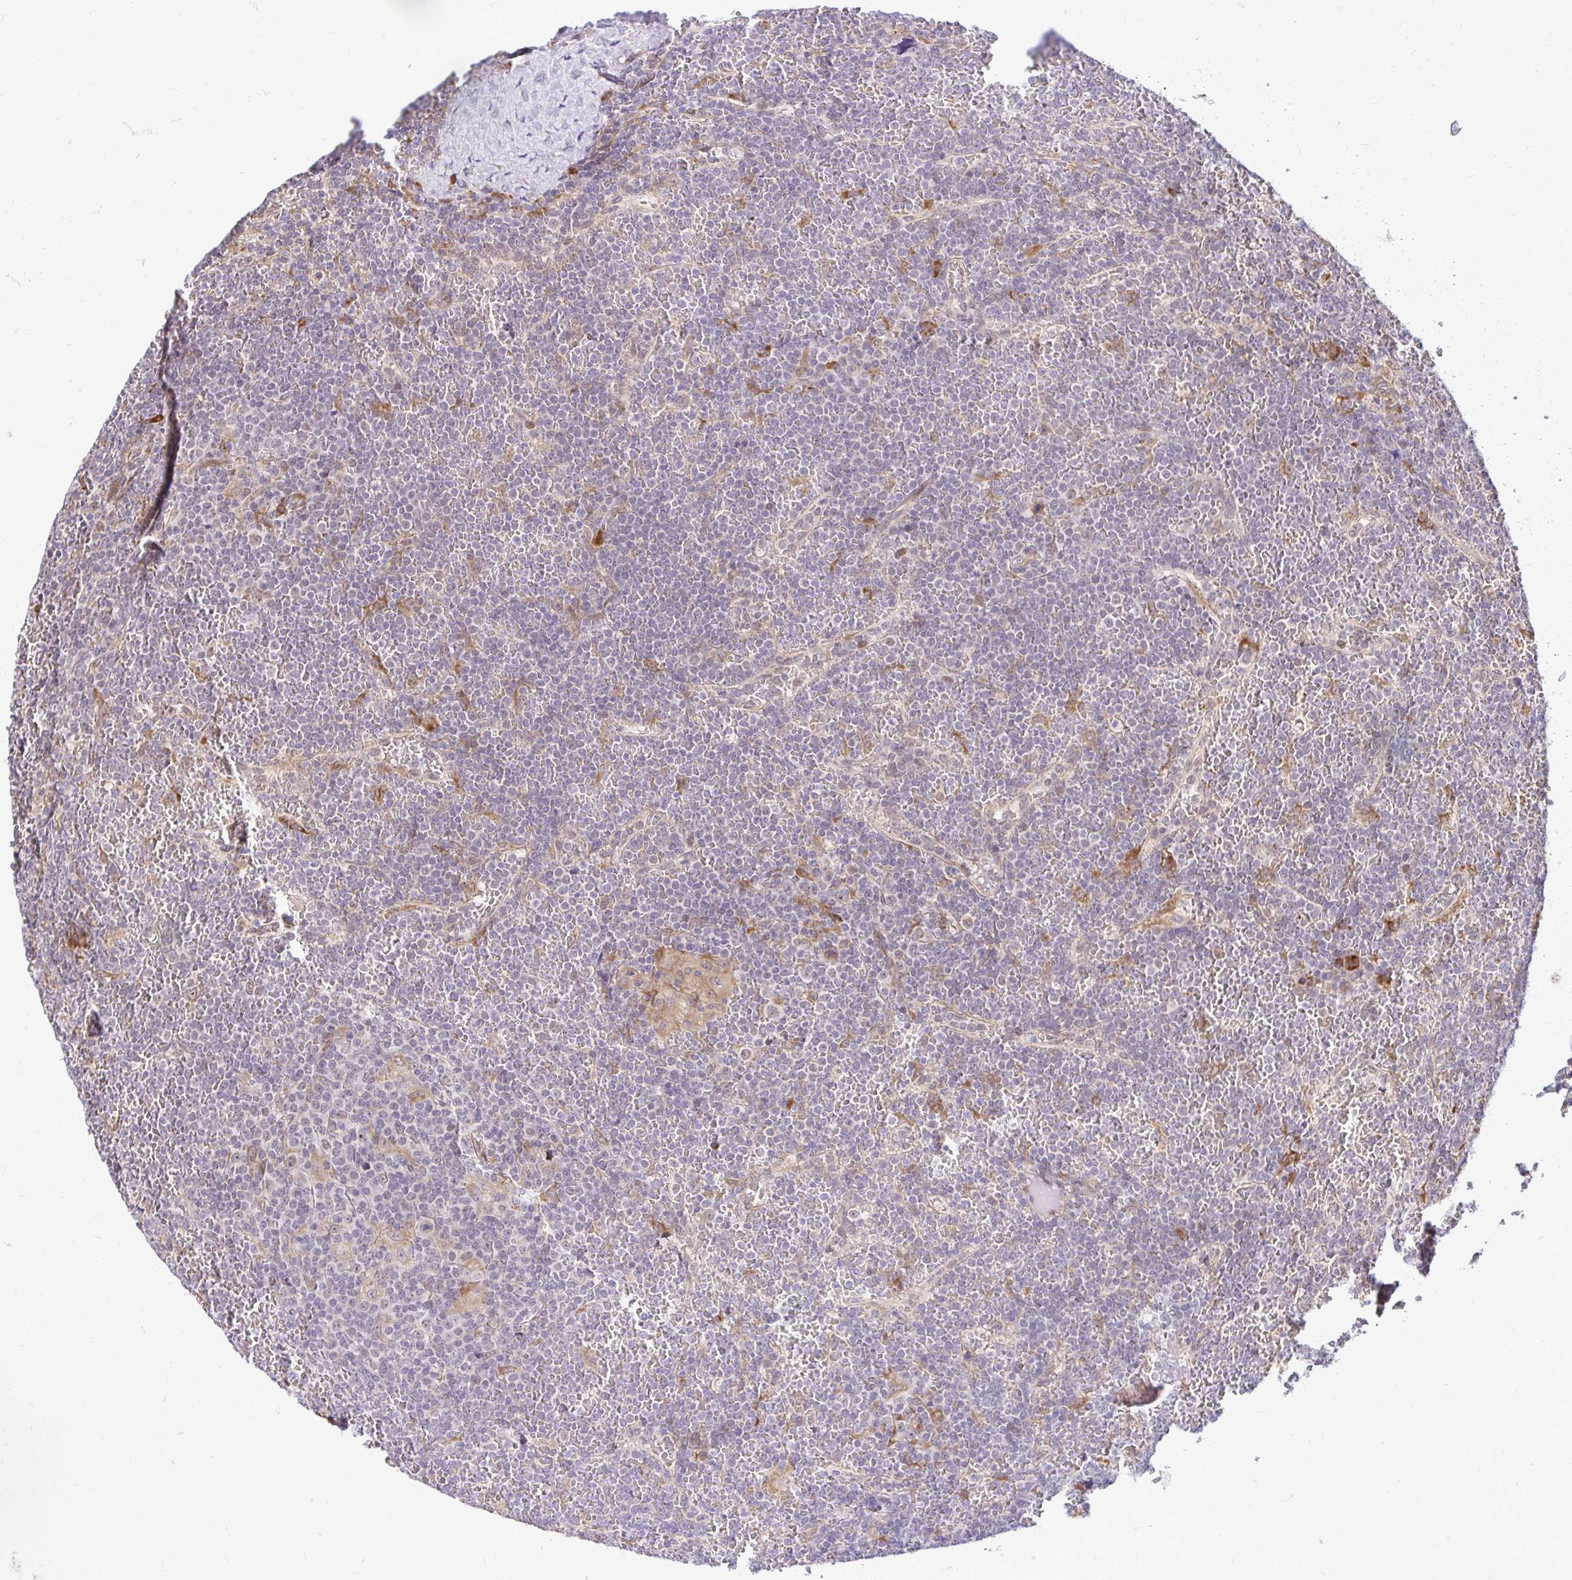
{"staining": {"intensity": "negative", "quantity": "none", "location": "none"}, "tissue": "lymphoma", "cell_type": "Tumor cells", "image_type": "cancer", "snomed": [{"axis": "morphology", "description": "Malignant lymphoma, non-Hodgkin's type, Low grade"}, {"axis": "topography", "description": "Spleen"}], "caption": "Tumor cells show no significant positivity in lymphoma. The staining is performed using DAB (3,3'-diaminobenzidine) brown chromogen with nuclei counter-stained in using hematoxylin.", "gene": "NAALAD2", "patient": {"sex": "female", "age": 19}}